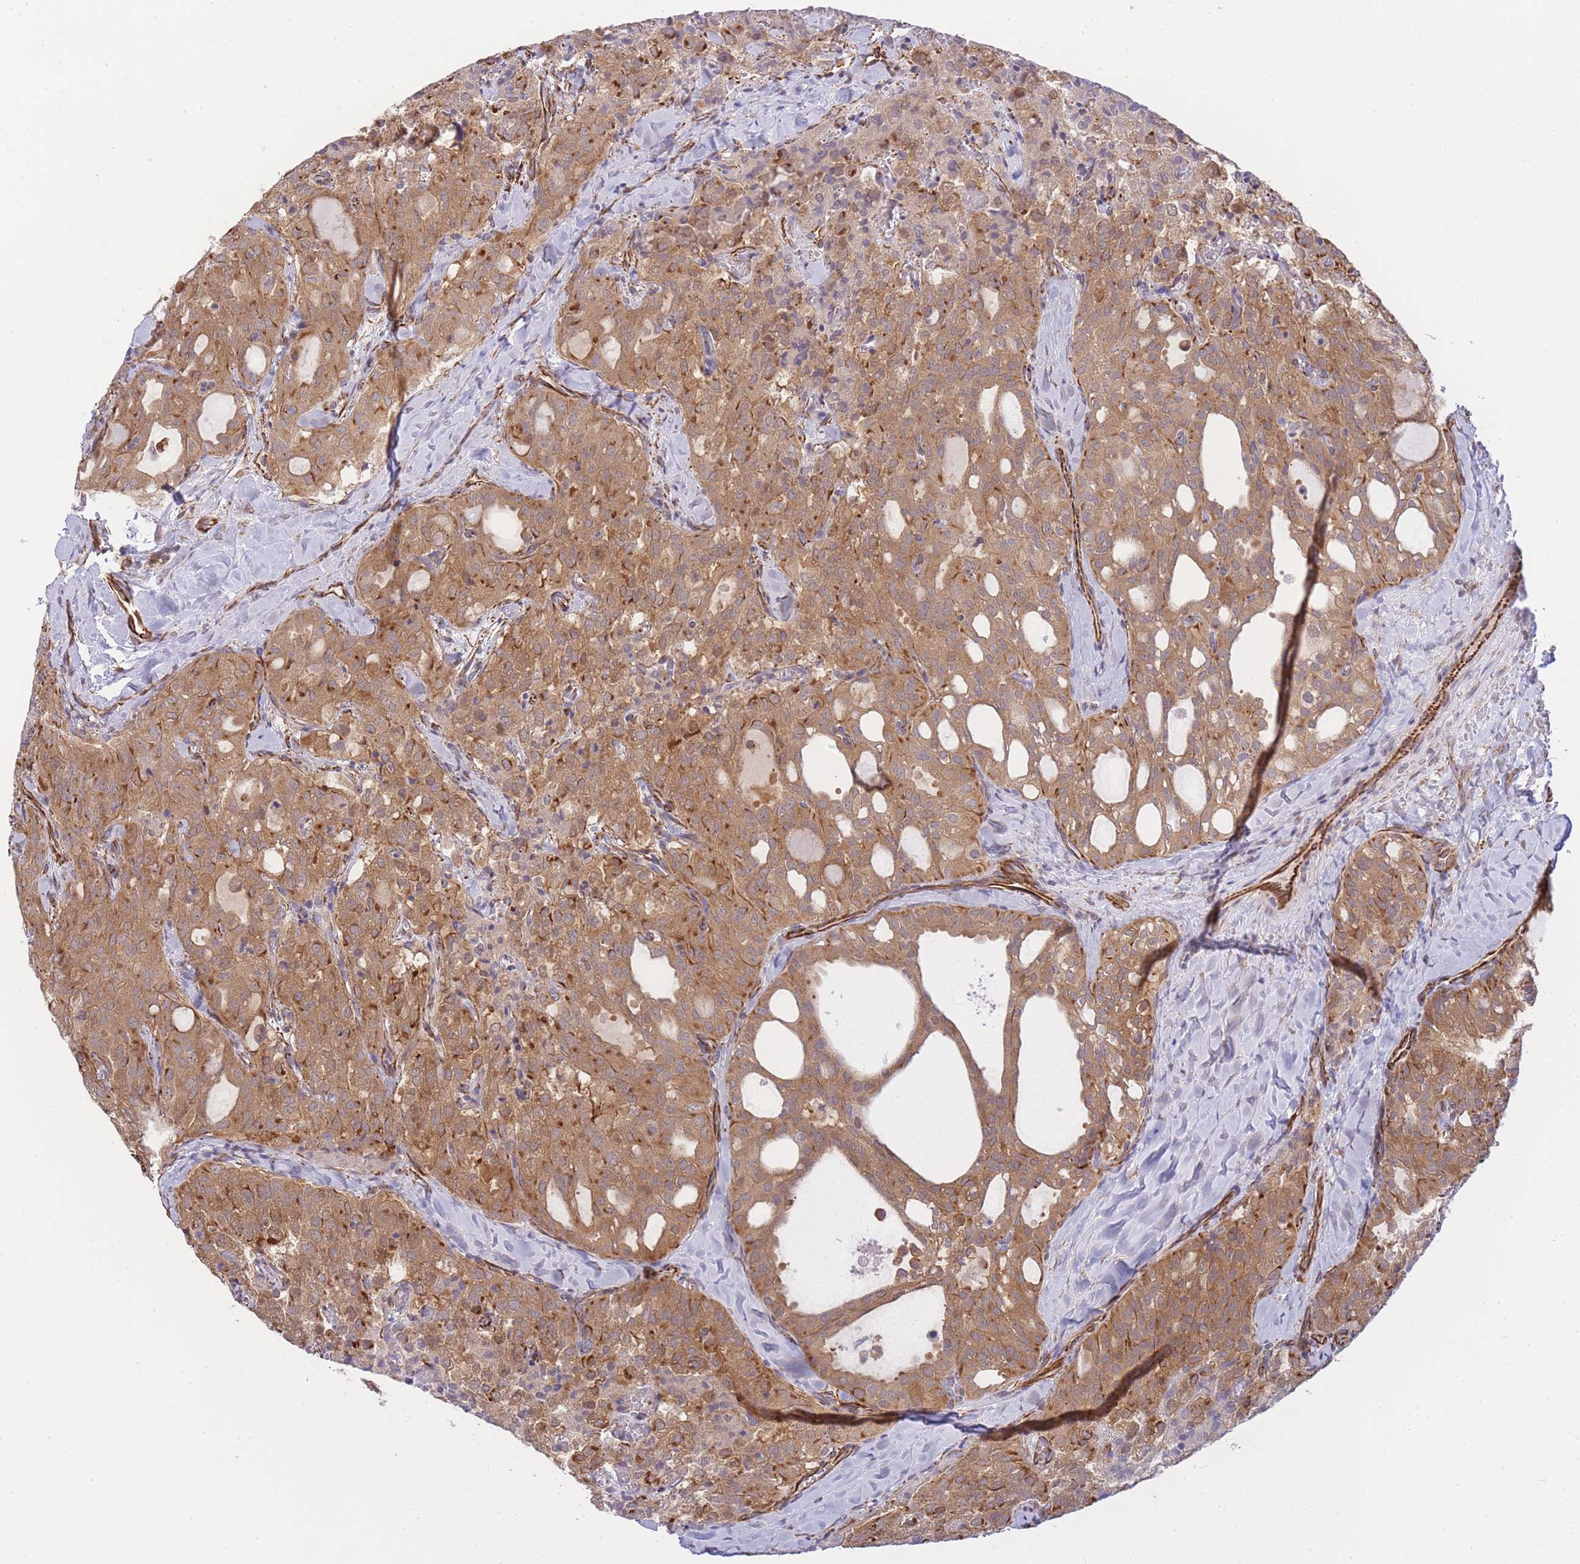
{"staining": {"intensity": "moderate", "quantity": ">75%", "location": "cytoplasmic/membranous"}, "tissue": "thyroid cancer", "cell_type": "Tumor cells", "image_type": "cancer", "snomed": [{"axis": "morphology", "description": "Follicular adenoma carcinoma, NOS"}, {"axis": "topography", "description": "Thyroid gland"}], "caption": "Immunohistochemistry (IHC) (DAB) staining of human thyroid cancer (follicular adenoma carcinoma) exhibits moderate cytoplasmic/membranous protein expression in about >75% of tumor cells.", "gene": "ECPAS", "patient": {"sex": "male", "age": 75}}